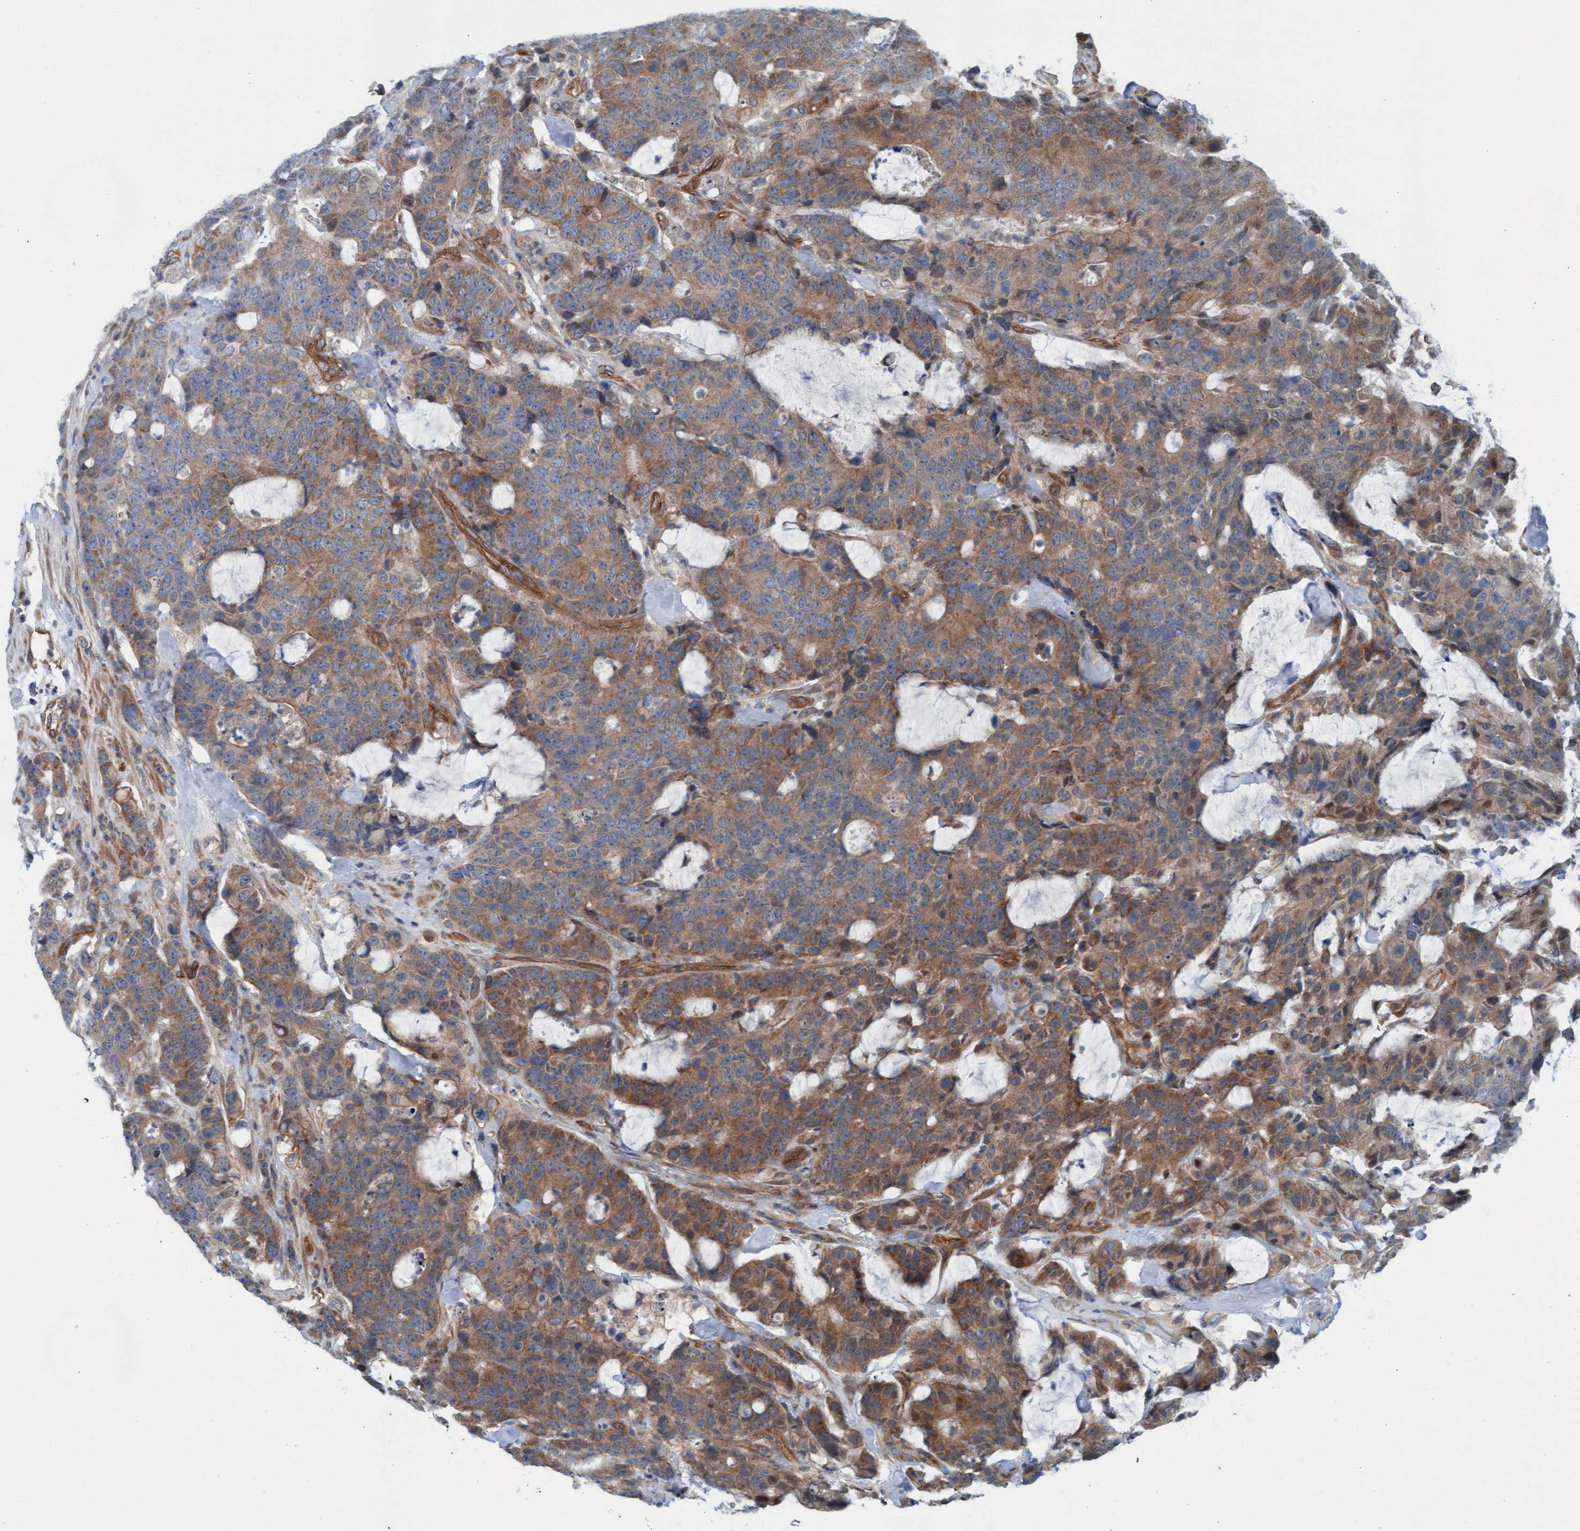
{"staining": {"intensity": "moderate", "quantity": ">75%", "location": "cytoplasmic/membranous"}, "tissue": "colorectal cancer", "cell_type": "Tumor cells", "image_type": "cancer", "snomed": [{"axis": "morphology", "description": "Adenocarcinoma, NOS"}, {"axis": "topography", "description": "Colon"}], "caption": "DAB immunohistochemical staining of colorectal cancer (adenocarcinoma) demonstrates moderate cytoplasmic/membranous protein positivity in approximately >75% of tumor cells. The staining is performed using DAB brown chromogen to label protein expression. The nuclei are counter-stained blue using hematoxylin.", "gene": "ERAL1", "patient": {"sex": "female", "age": 86}}